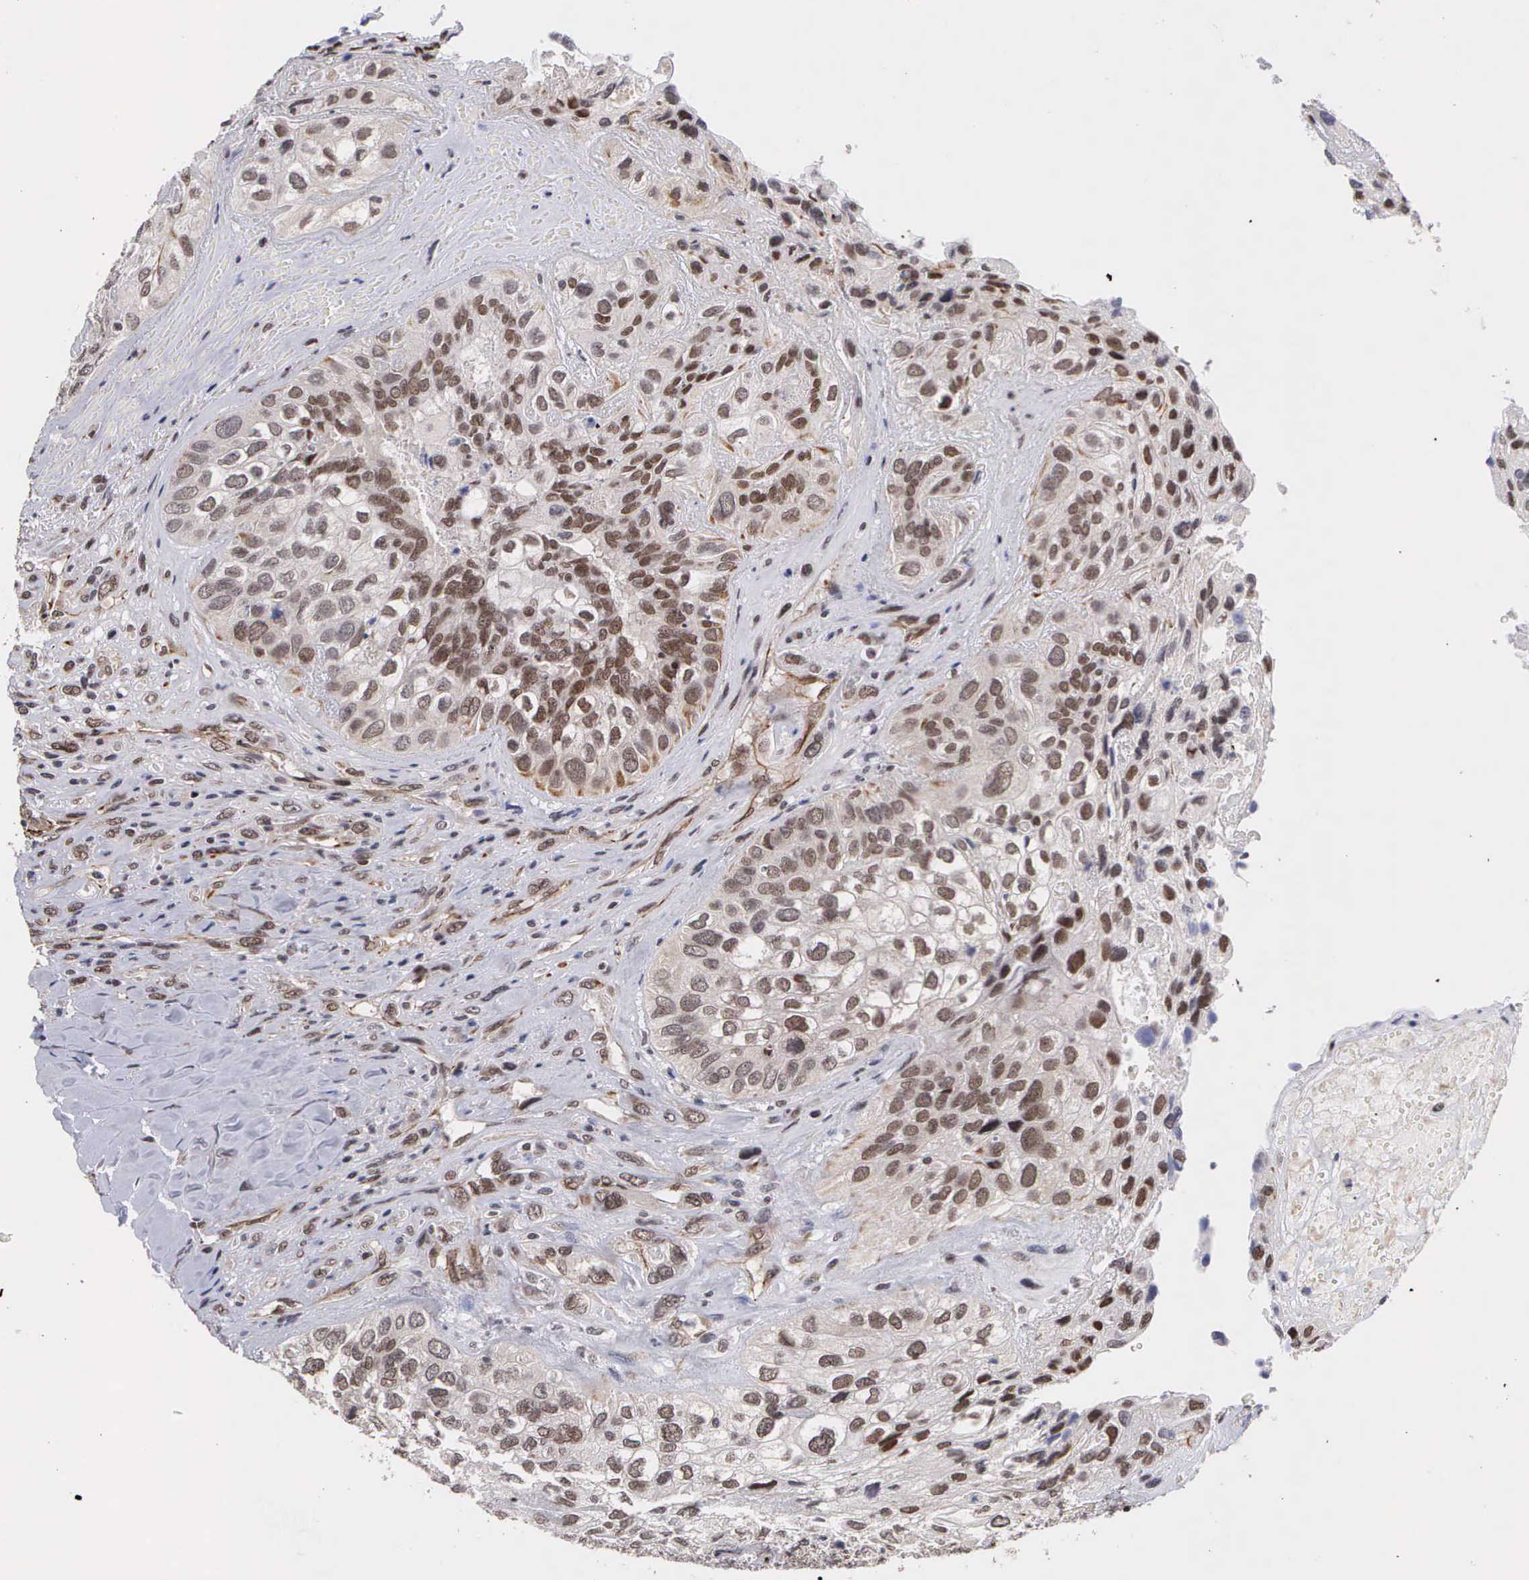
{"staining": {"intensity": "moderate", "quantity": ">75%", "location": "nuclear"}, "tissue": "breast cancer", "cell_type": "Tumor cells", "image_type": "cancer", "snomed": [{"axis": "morphology", "description": "Neoplasm, malignant, NOS"}, {"axis": "topography", "description": "Breast"}], "caption": "Breast cancer (neoplasm (malignant)) stained with a protein marker demonstrates moderate staining in tumor cells.", "gene": "MORC2", "patient": {"sex": "female", "age": 50}}